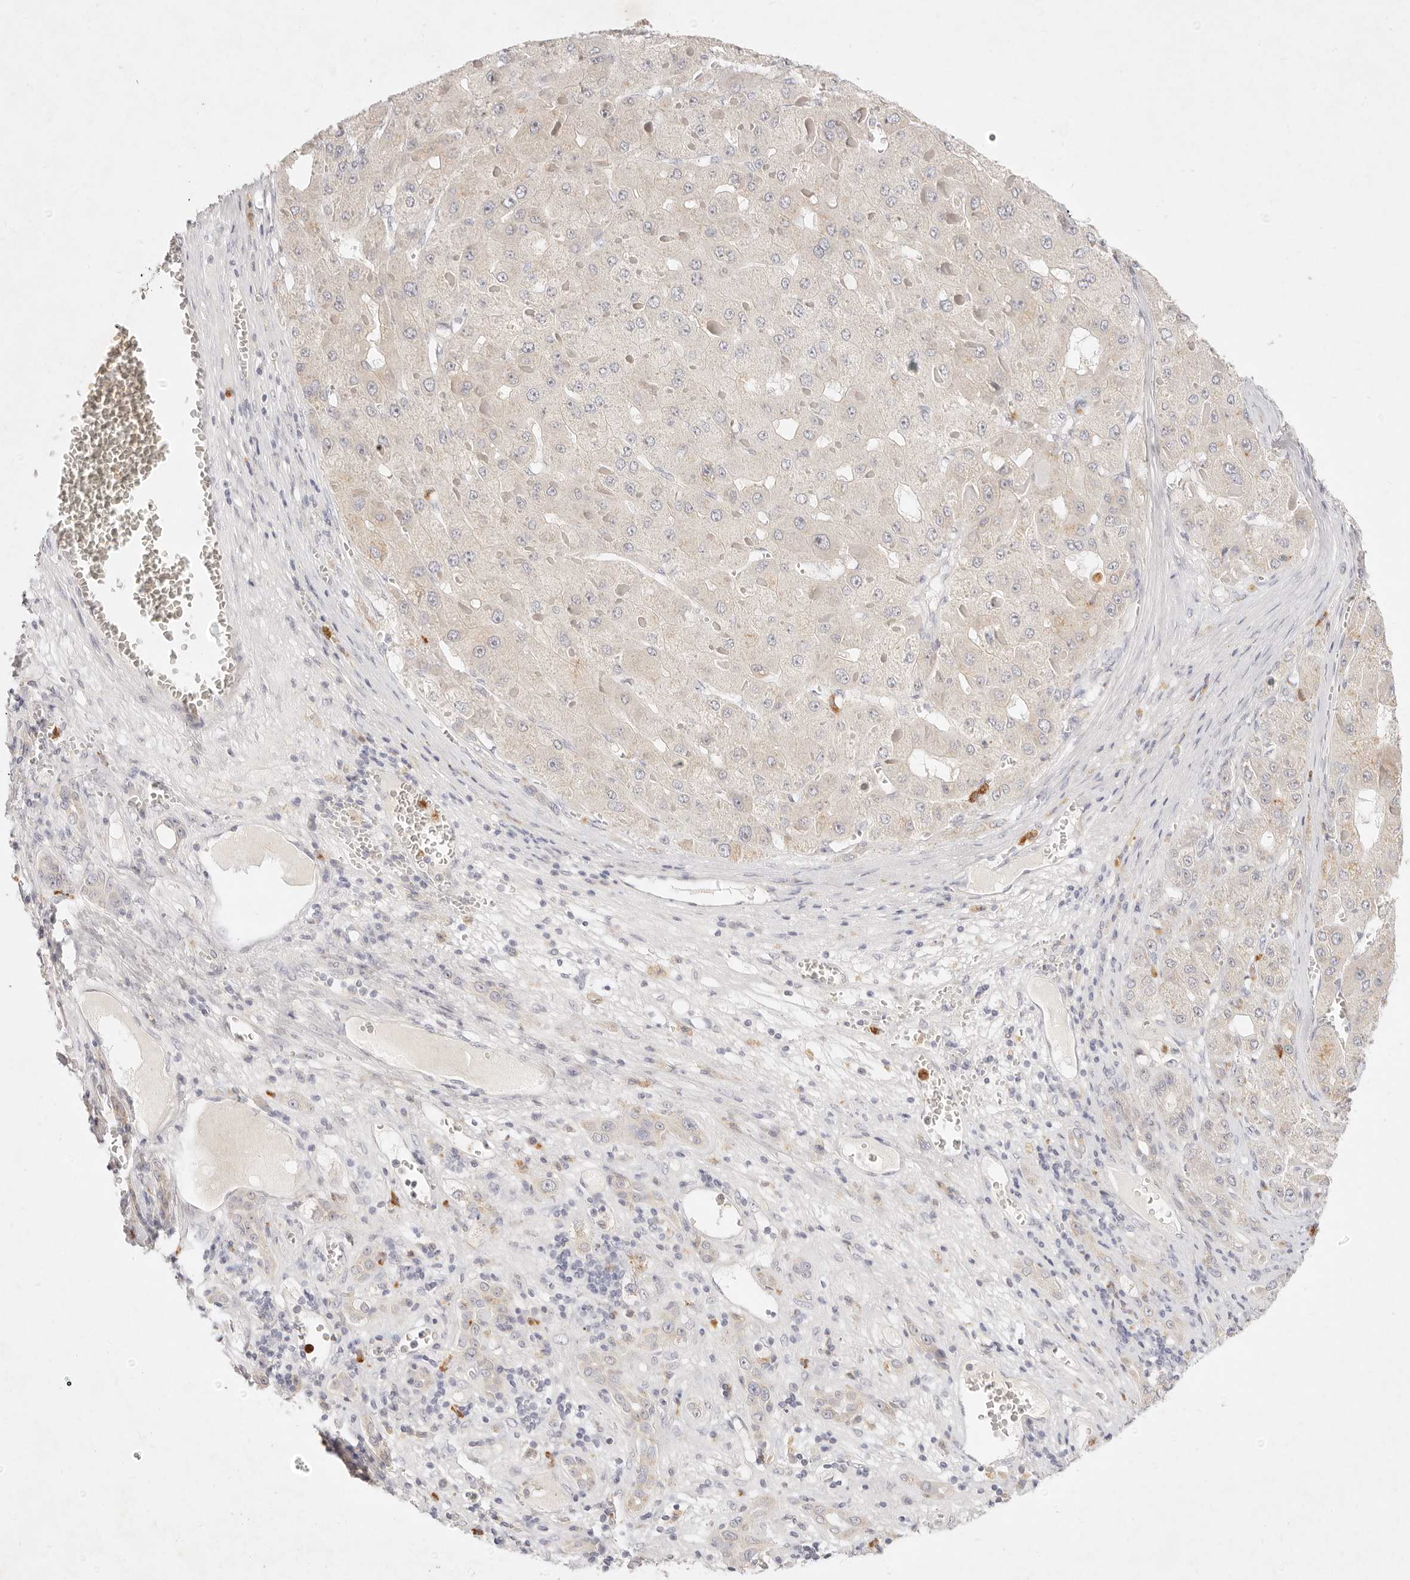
{"staining": {"intensity": "weak", "quantity": "<25%", "location": "cytoplasmic/membranous"}, "tissue": "liver cancer", "cell_type": "Tumor cells", "image_type": "cancer", "snomed": [{"axis": "morphology", "description": "Carcinoma, Hepatocellular, NOS"}, {"axis": "topography", "description": "Liver"}], "caption": "Protein analysis of hepatocellular carcinoma (liver) shows no significant staining in tumor cells.", "gene": "GPR84", "patient": {"sex": "female", "age": 73}}